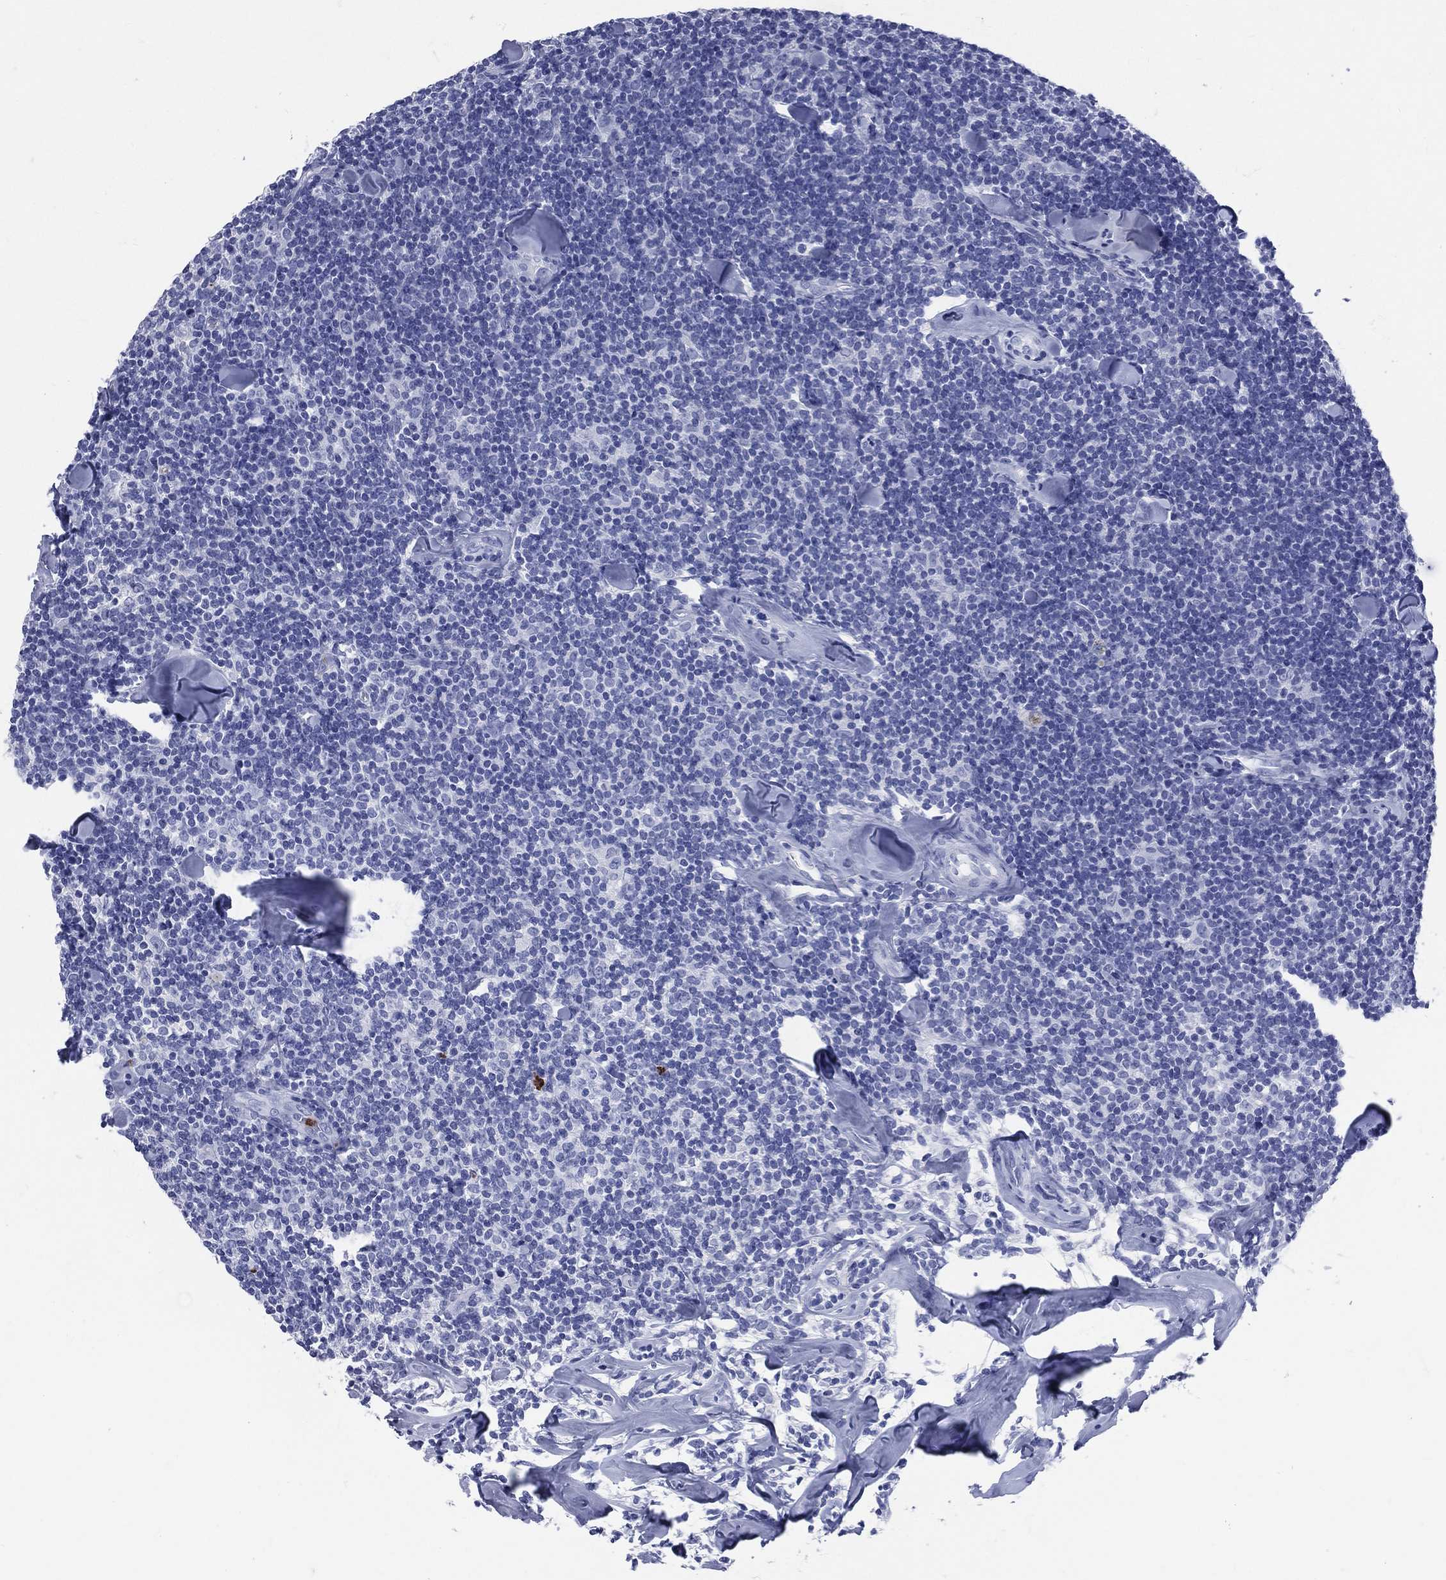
{"staining": {"intensity": "negative", "quantity": "none", "location": "none"}, "tissue": "lymphoma", "cell_type": "Tumor cells", "image_type": "cancer", "snomed": [{"axis": "morphology", "description": "Malignant lymphoma, non-Hodgkin's type, Low grade"}, {"axis": "topography", "description": "Lymph node"}], "caption": "Immunohistochemistry (IHC) image of neoplastic tissue: human low-grade malignant lymphoma, non-Hodgkin's type stained with DAB (3,3'-diaminobenzidine) reveals no significant protein staining in tumor cells.", "gene": "PGLYRP1", "patient": {"sex": "female", "age": 56}}